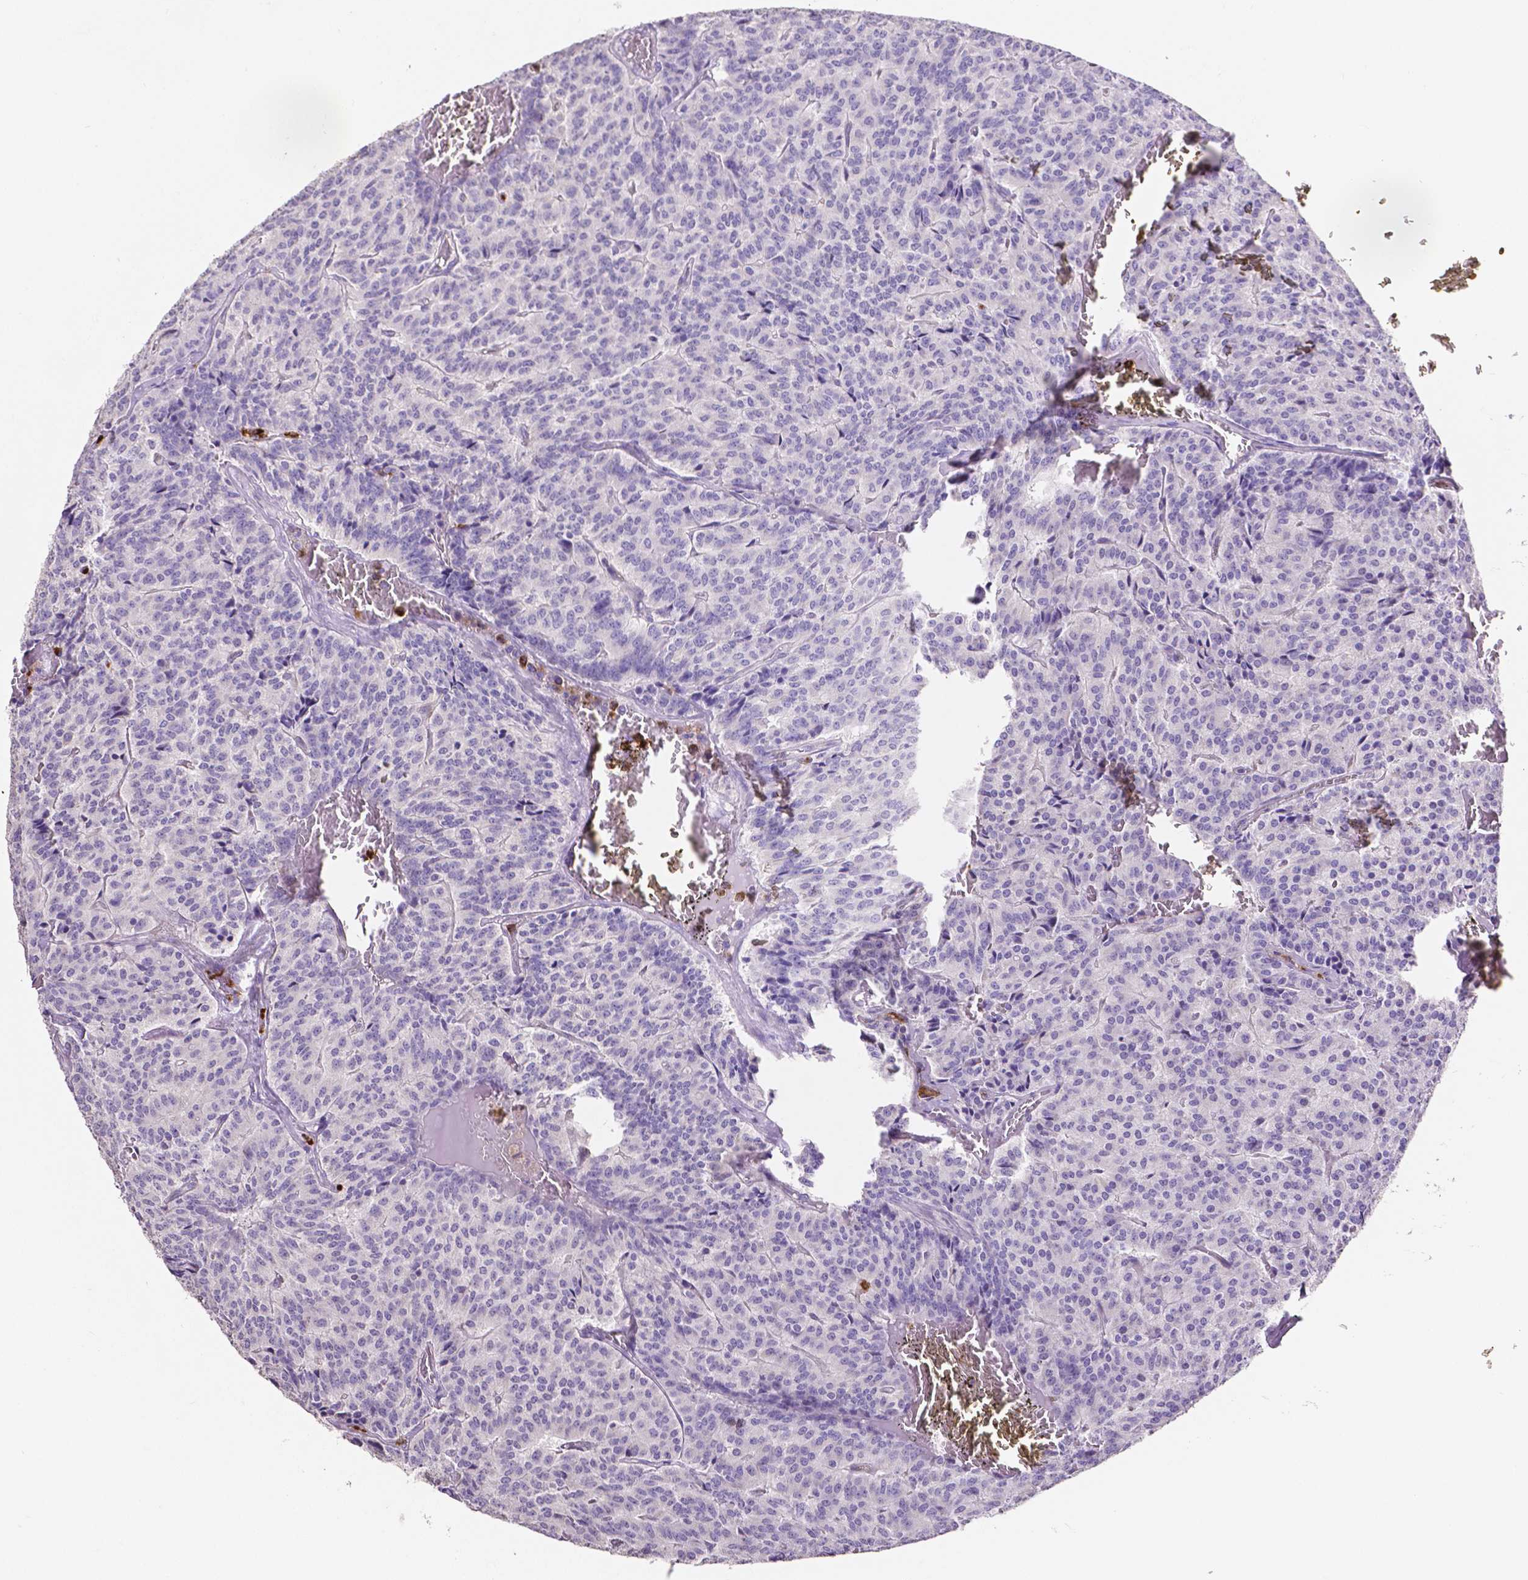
{"staining": {"intensity": "negative", "quantity": "none", "location": "none"}, "tissue": "carcinoid", "cell_type": "Tumor cells", "image_type": "cancer", "snomed": [{"axis": "morphology", "description": "Carcinoid, malignant, NOS"}, {"axis": "topography", "description": "Lung"}], "caption": "Immunohistochemical staining of human carcinoid (malignant) reveals no significant positivity in tumor cells.", "gene": "MMP9", "patient": {"sex": "male", "age": 70}}